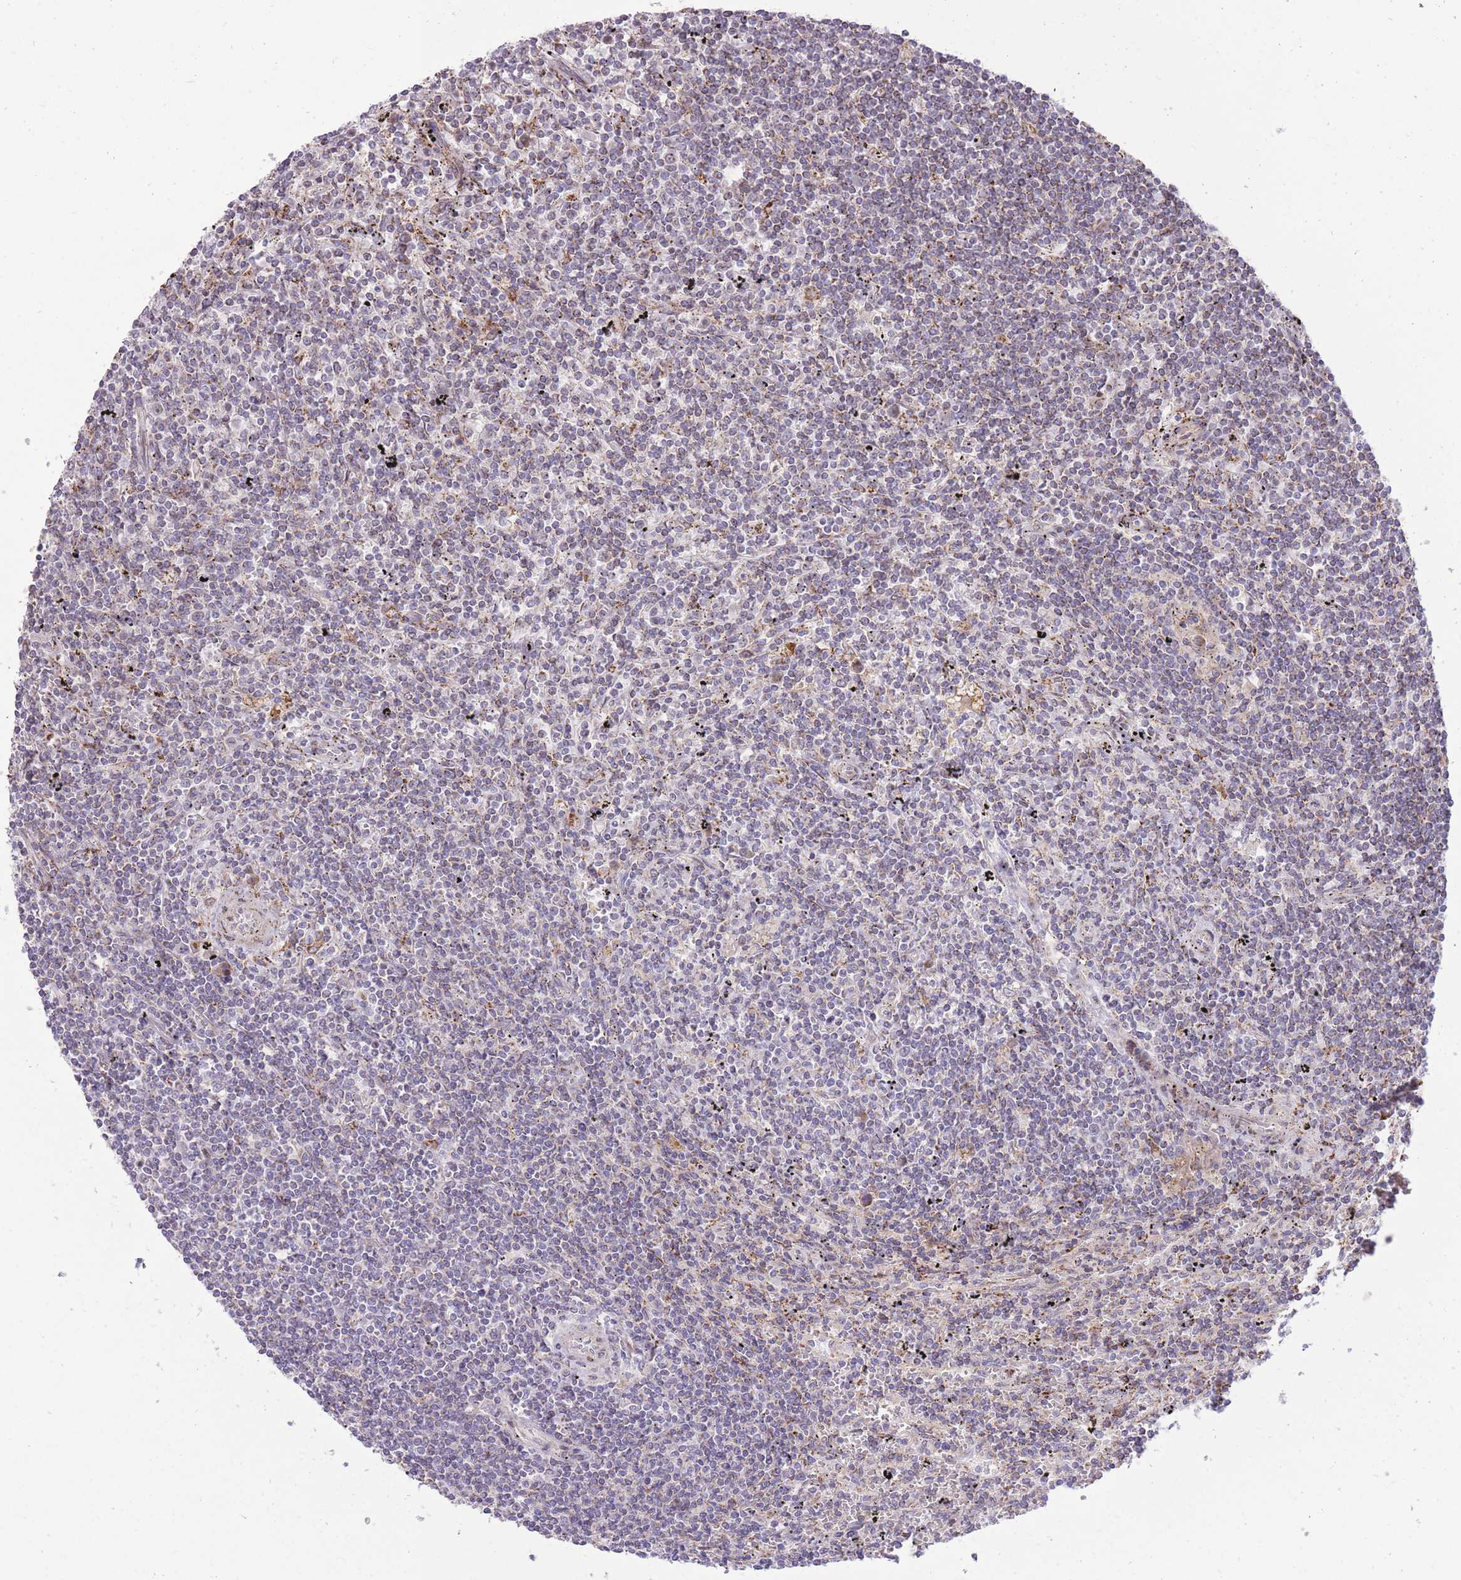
{"staining": {"intensity": "negative", "quantity": "none", "location": "none"}, "tissue": "lymphoma", "cell_type": "Tumor cells", "image_type": "cancer", "snomed": [{"axis": "morphology", "description": "Malignant lymphoma, non-Hodgkin's type, Low grade"}, {"axis": "topography", "description": "Spleen"}], "caption": "The histopathology image shows no staining of tumor cells in low-grade malignant lymphoma, non-Hodgkin's type.", "gene": "SLC4A4", "patient": {"sex": "male", "age": 76}}